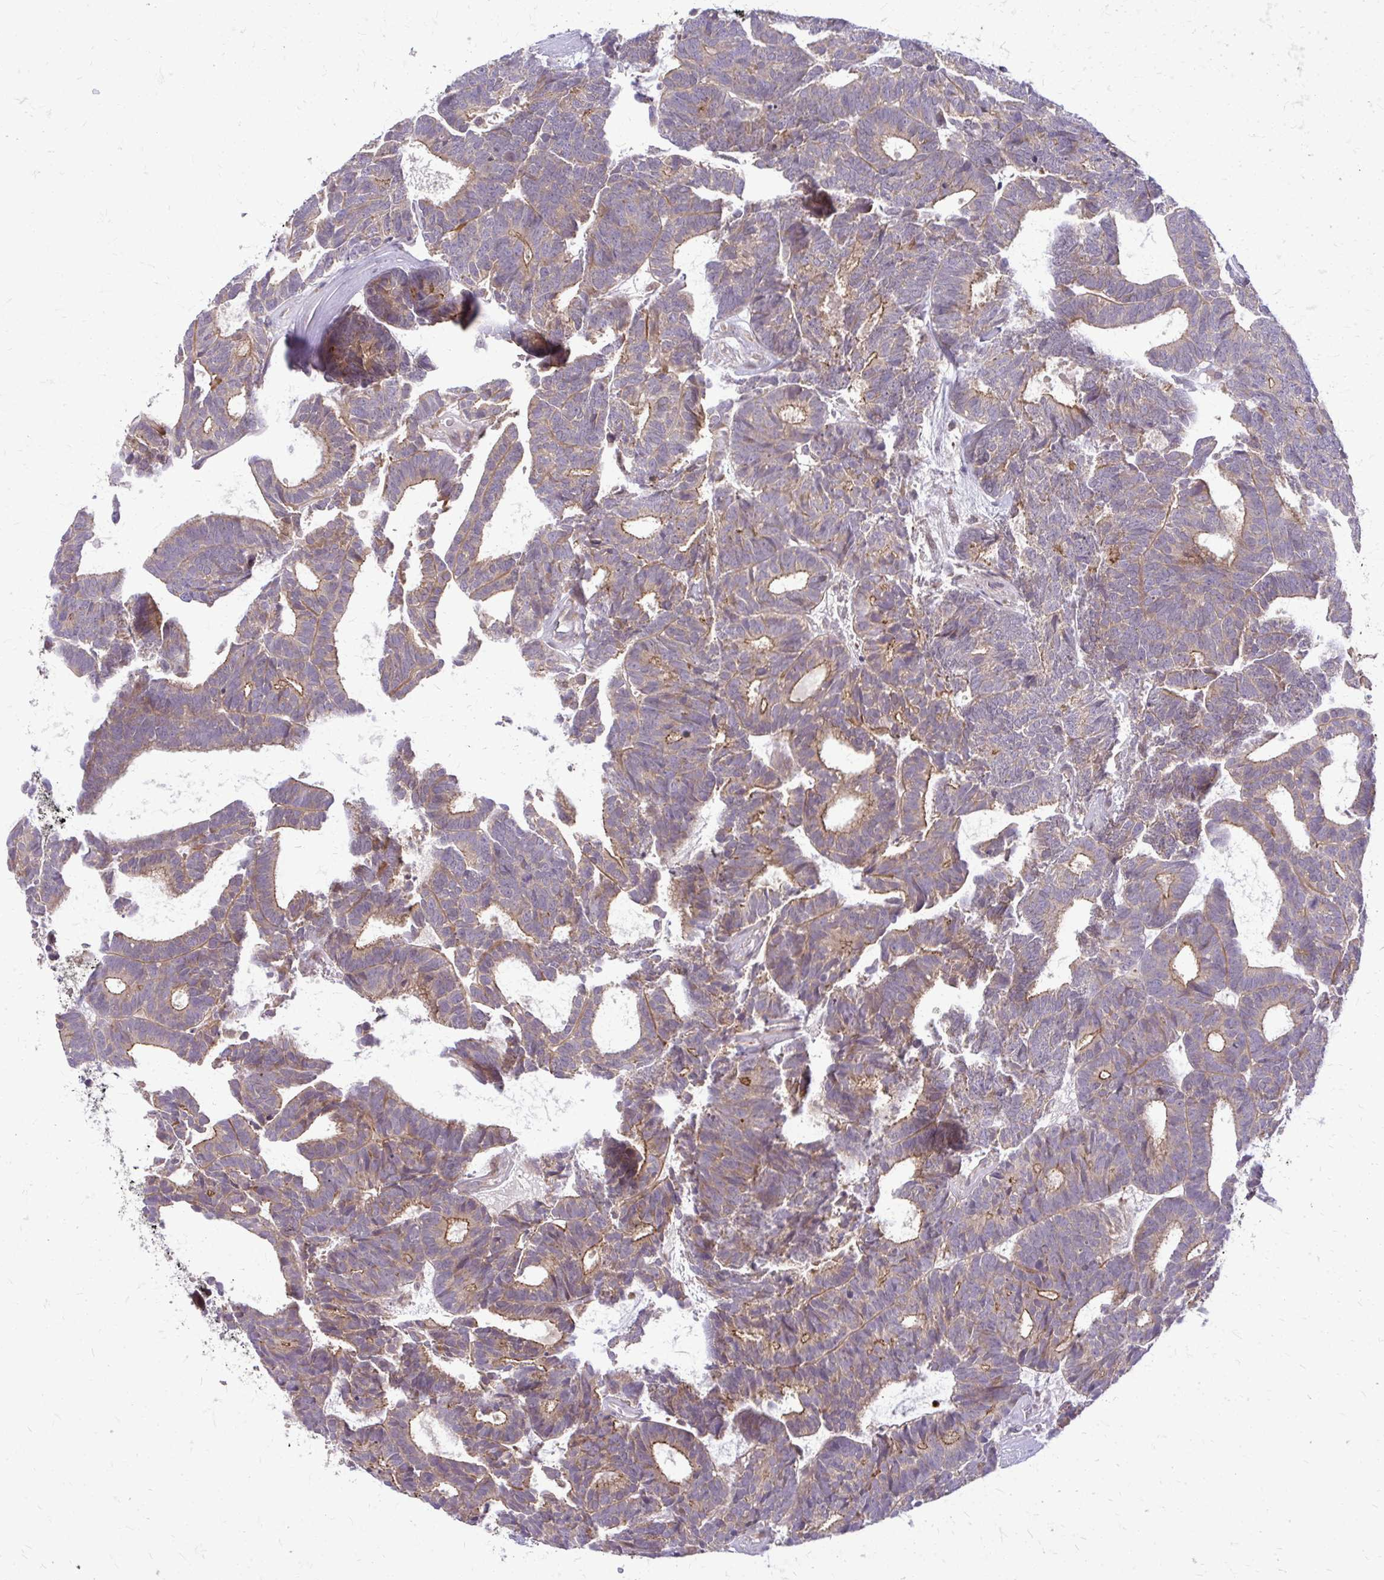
{"staining": {"intensity": "moderate", "quantity": "25%-75%", "location": "cytoplasmic/membranous"}, "tissue": "head and neck cancer", "cell_type": "Tumor cells", "image_type": "cancer", "snomed": [{"axis": "morphology", "description": "Adenocarcinoma, NOS"}, {"axis": "topography", "description": "Head-Neck"}], "caption": "Head and neck cancer stained with a protein marker exhibits moderate staining in tumor cells.", "gene": "OXNAD1", "patient": {"sex": "female", "age": 81}}